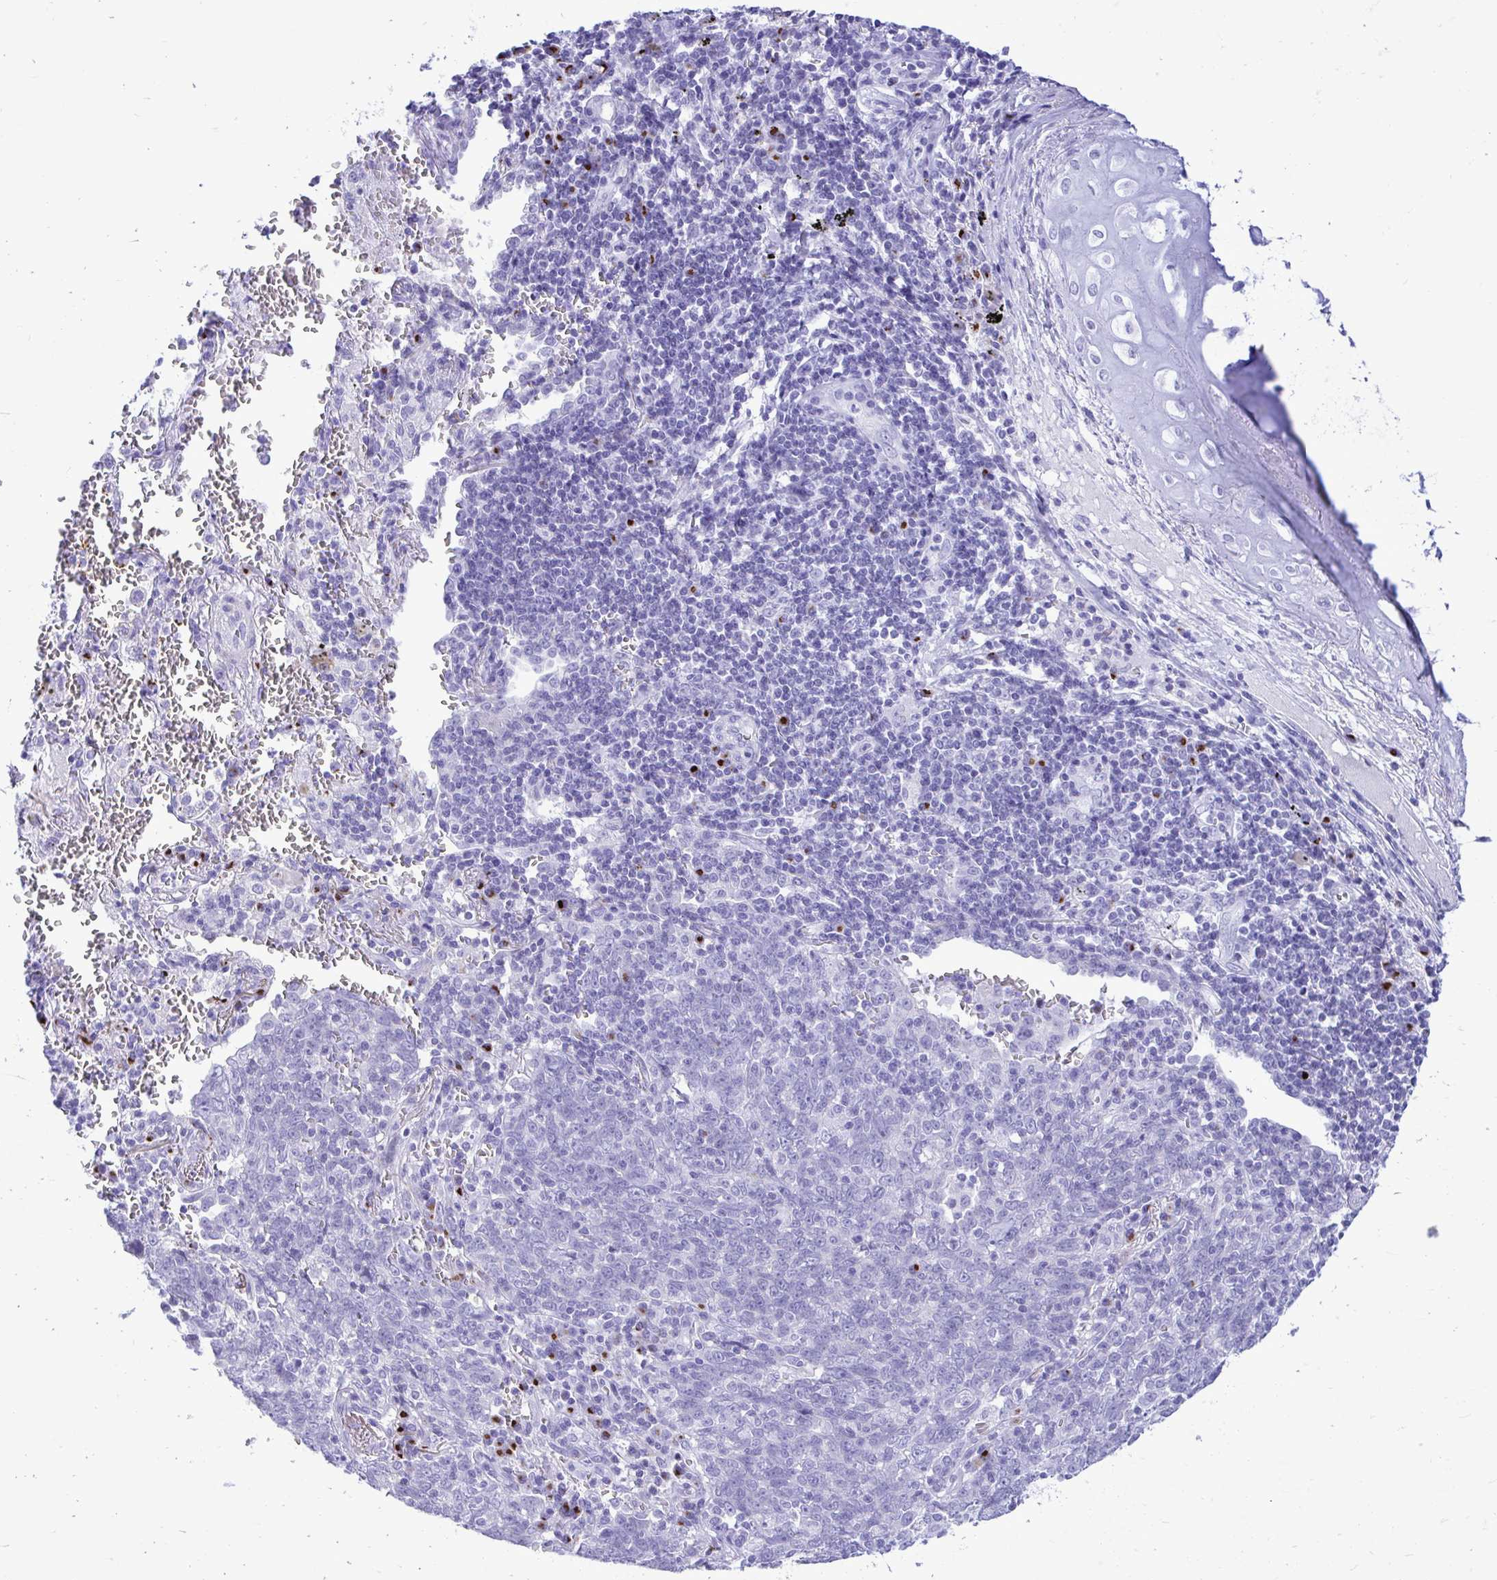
{"staining": {"intensity": "negative", "quantity": "none", "location": "none"}, "tissue": "lung cancer", "cell_type": "Tumor cells", "image_type": "cancer", "snomed": [{"axis": "morphology", "description": "Squamous cell carcinoma, NOS"}, {"axis": "topography", "description": "Lung"}], "caption": "Lung cancer (squamous cell carcinoma) stained for a protein using immunohistochemistry shows no staining tumor cells.", "gene": "ANKDD1B", "patient": {"sex": "female", "age": 72}}